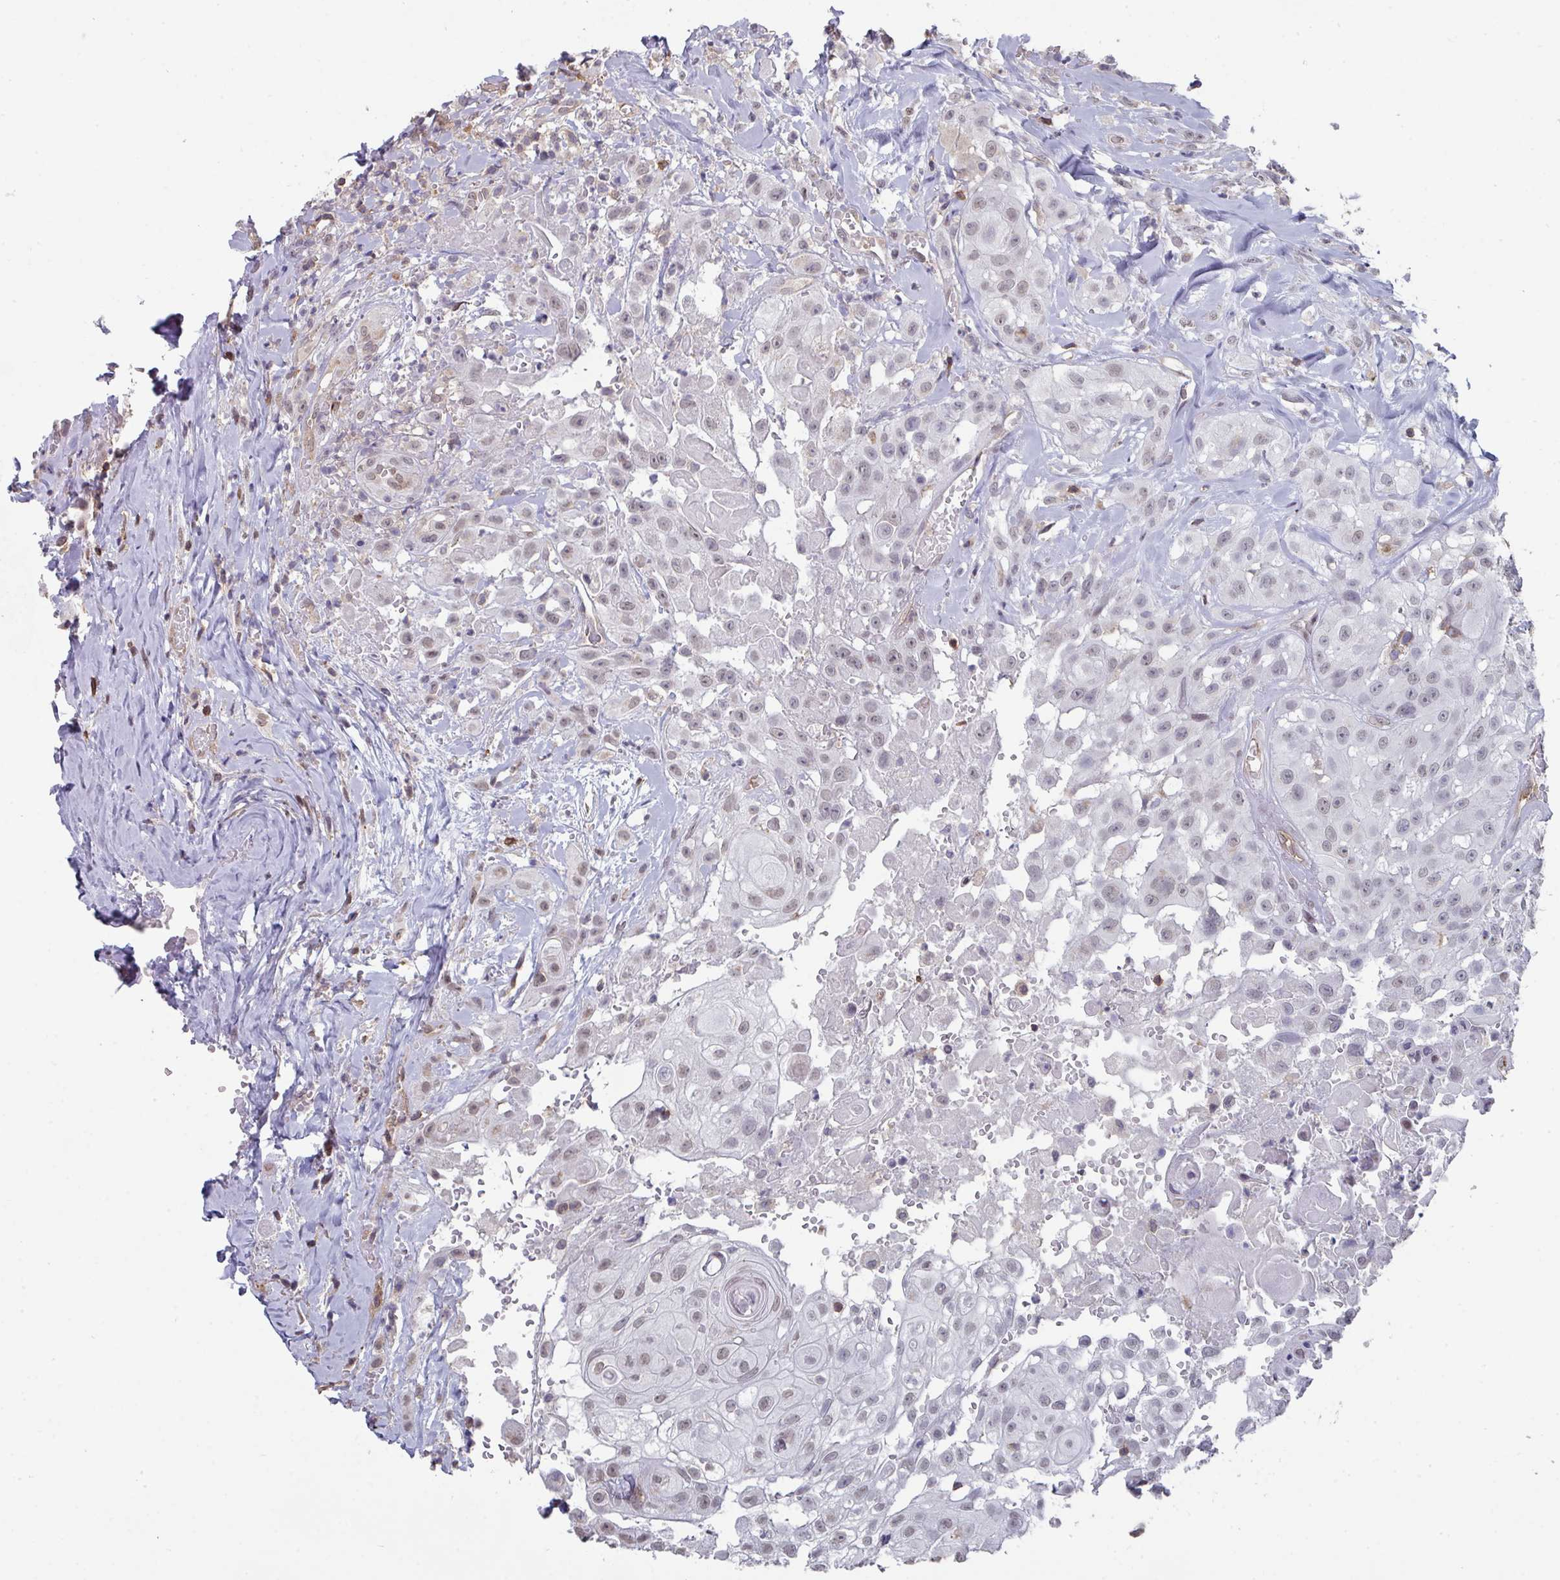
{"staining": {"intensity": "weak", "quantity": ">75%", "location": "nuclear"}, "tissue": "head and neck cancer", "cell_type": "Tumor cells", "image_type": "cancer", "snomed": [{"axis": "morphology", "description": "Squamous cell carcinoma, NOS"}, {"axis": "topography", "description": "Head-Neck"}], "caption": "Immunohistochemical staining of head and neck squamous cell carcinoma displays weak nuclear protein positivity in about >75% of tumor cells.", "gene": "RASAL3", "patient": {"sex": "male", "age": 83}}